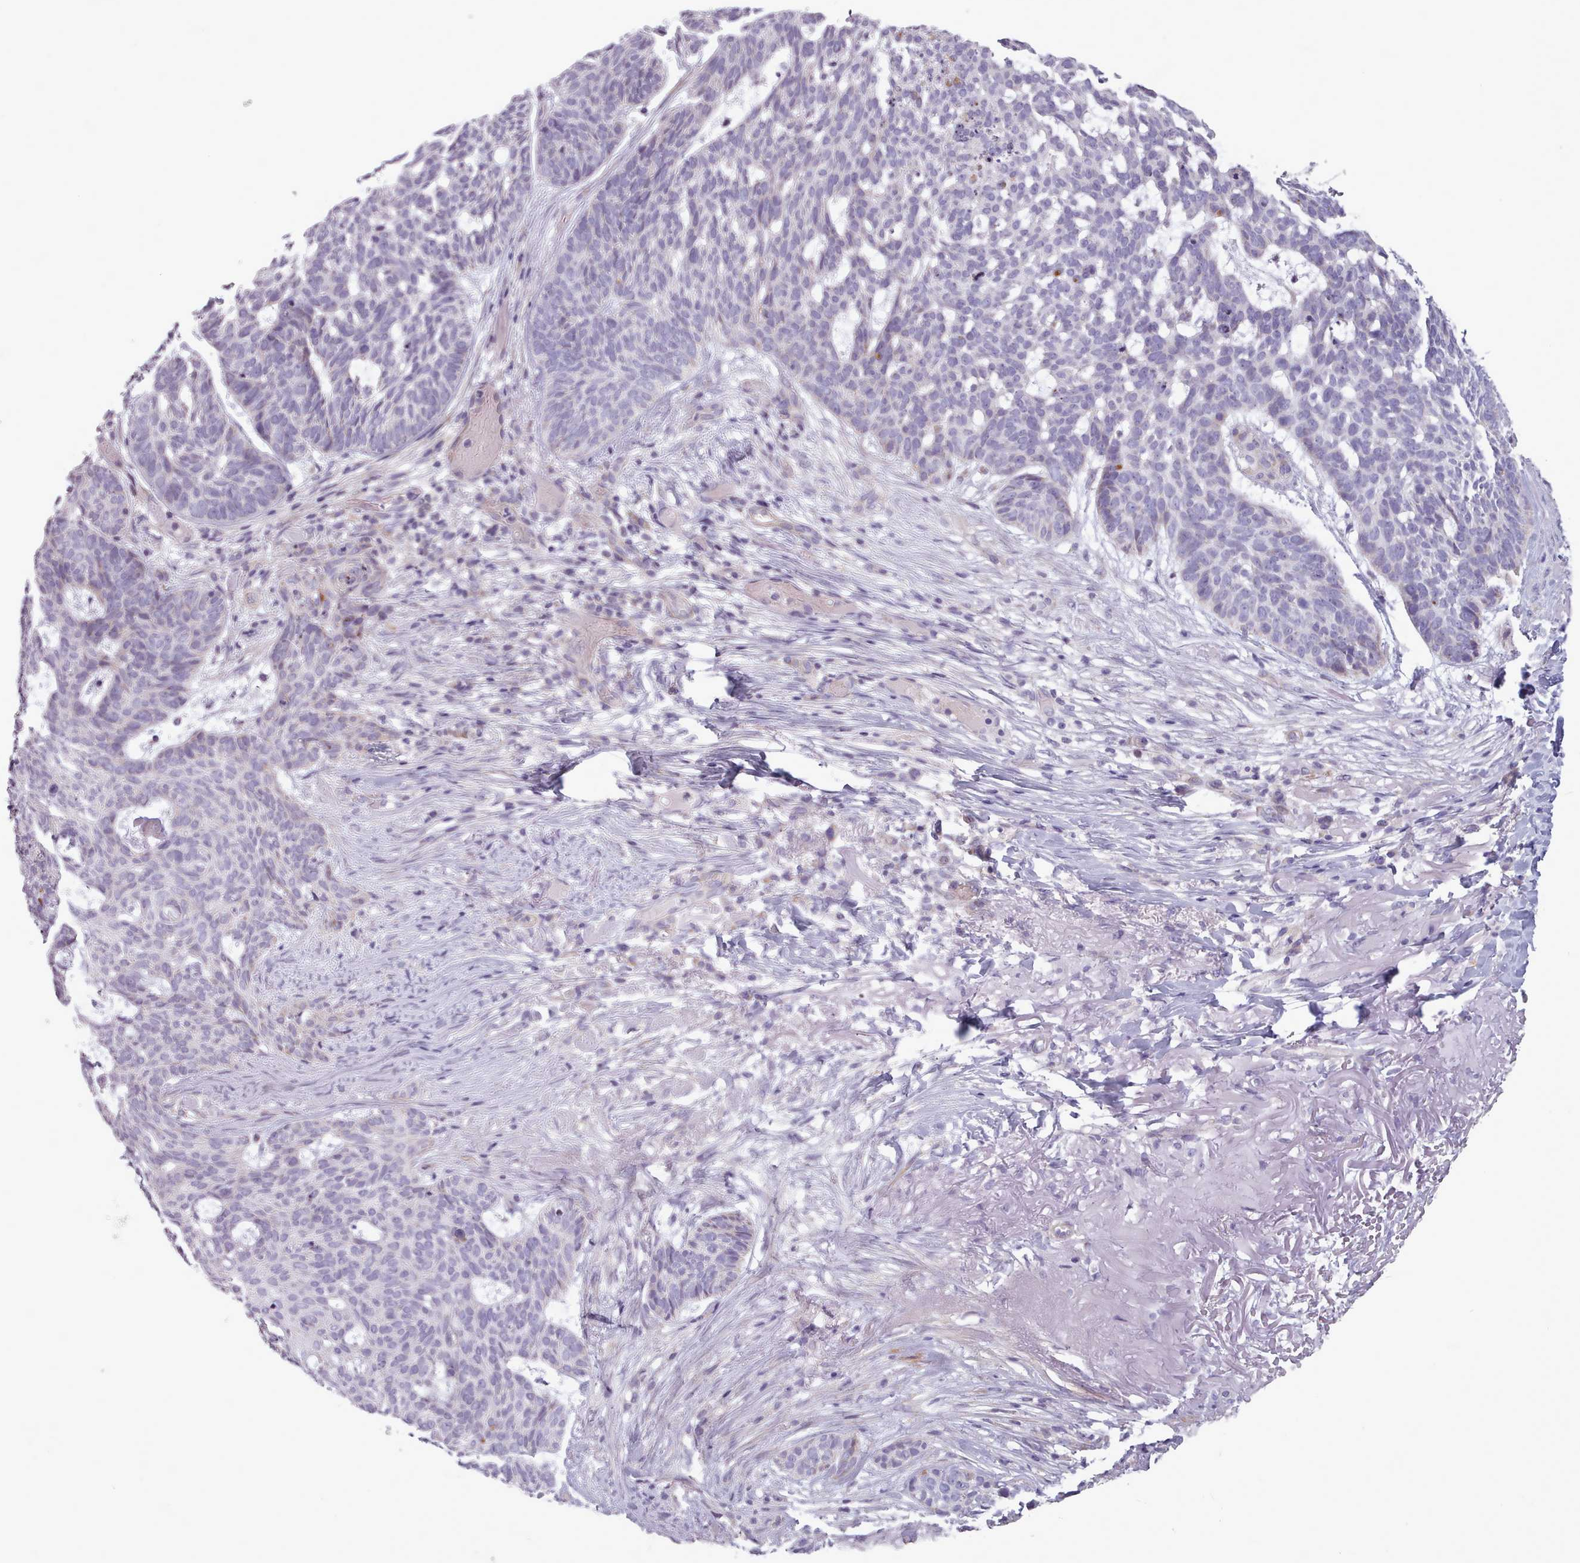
{"staining": {"intensity": "negative", "quantity": "none", "location": "none"}, "tissue": "skin cancer", "cell_type": "Tumor cells", "image_type": "cancer", "snomed": [{"axis": "morphology", "description": "Basal cell carcinoma"}, {"axis": "topography", "description": "Skin"}], "caption": "IHC of human basal cell carcinoma (skin) demonstrates no staining in tumor cells. Nuclei are stained in blue.", "gene": "AVL9", "patient": {"sex": "female", "age": 89}}